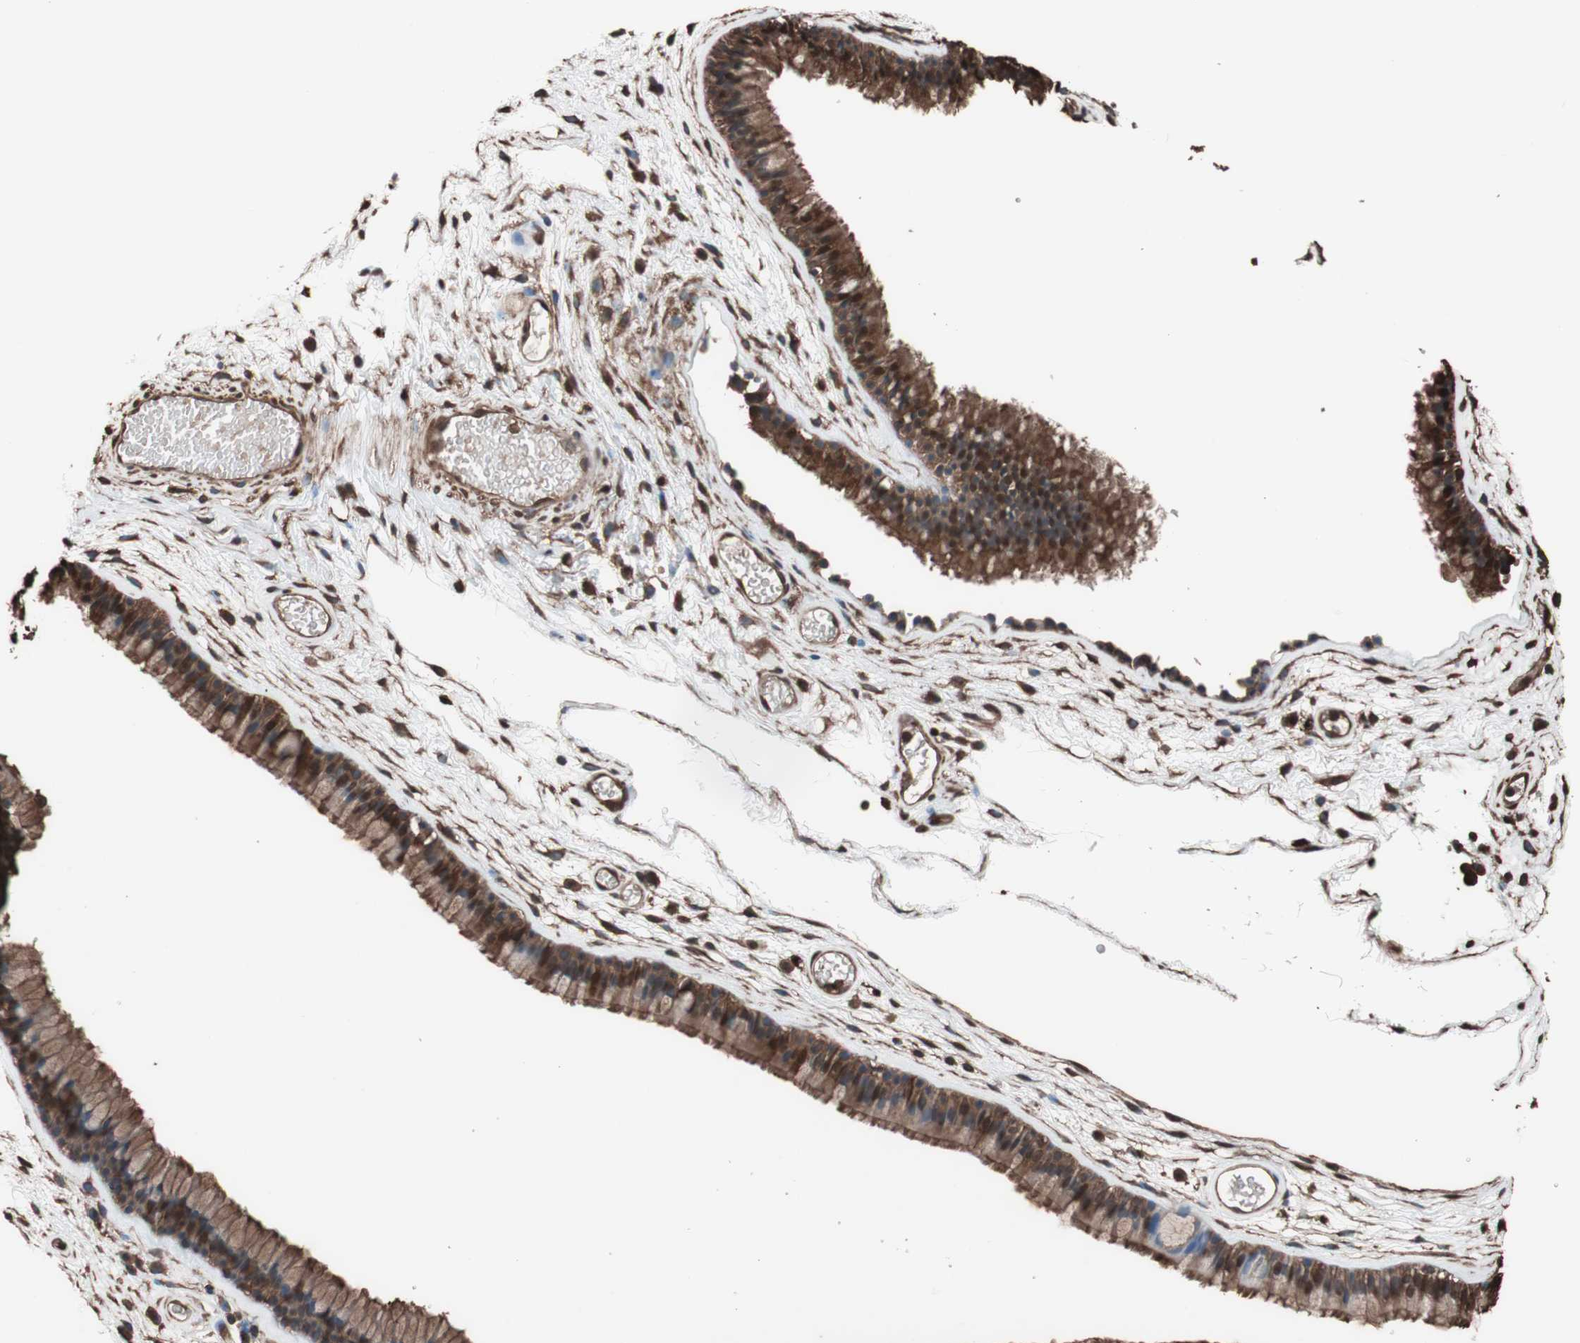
{"staining": {"intensity": "moderate", "quantity": ">75%", "location": "cytoplasmic/membranous"}, "tissue": "nasopharynx", "cell_type": "Respiratory epithelial cells", "image_type": "normal", "snomed": [{"axis": "morphology", "description": "Normal tissue, NOS"}, {"axis": "morphology", "description": "Inflammation, NOS"}, {"axis": "topography", "description": "Nasopharynx"}], "caption": "Brown immunohistochemical staining in unremarkable human nasopharynx shows moderate cytoplasmic/membranous positivity in approximately >75% of respiratory epithelial cells. Immunohistochemistry (ihc) stains the protein of interest in brown and the nuclei are stained blue.", "gene": "CALM2", "patient": {"sex": "male", "age": 48}}